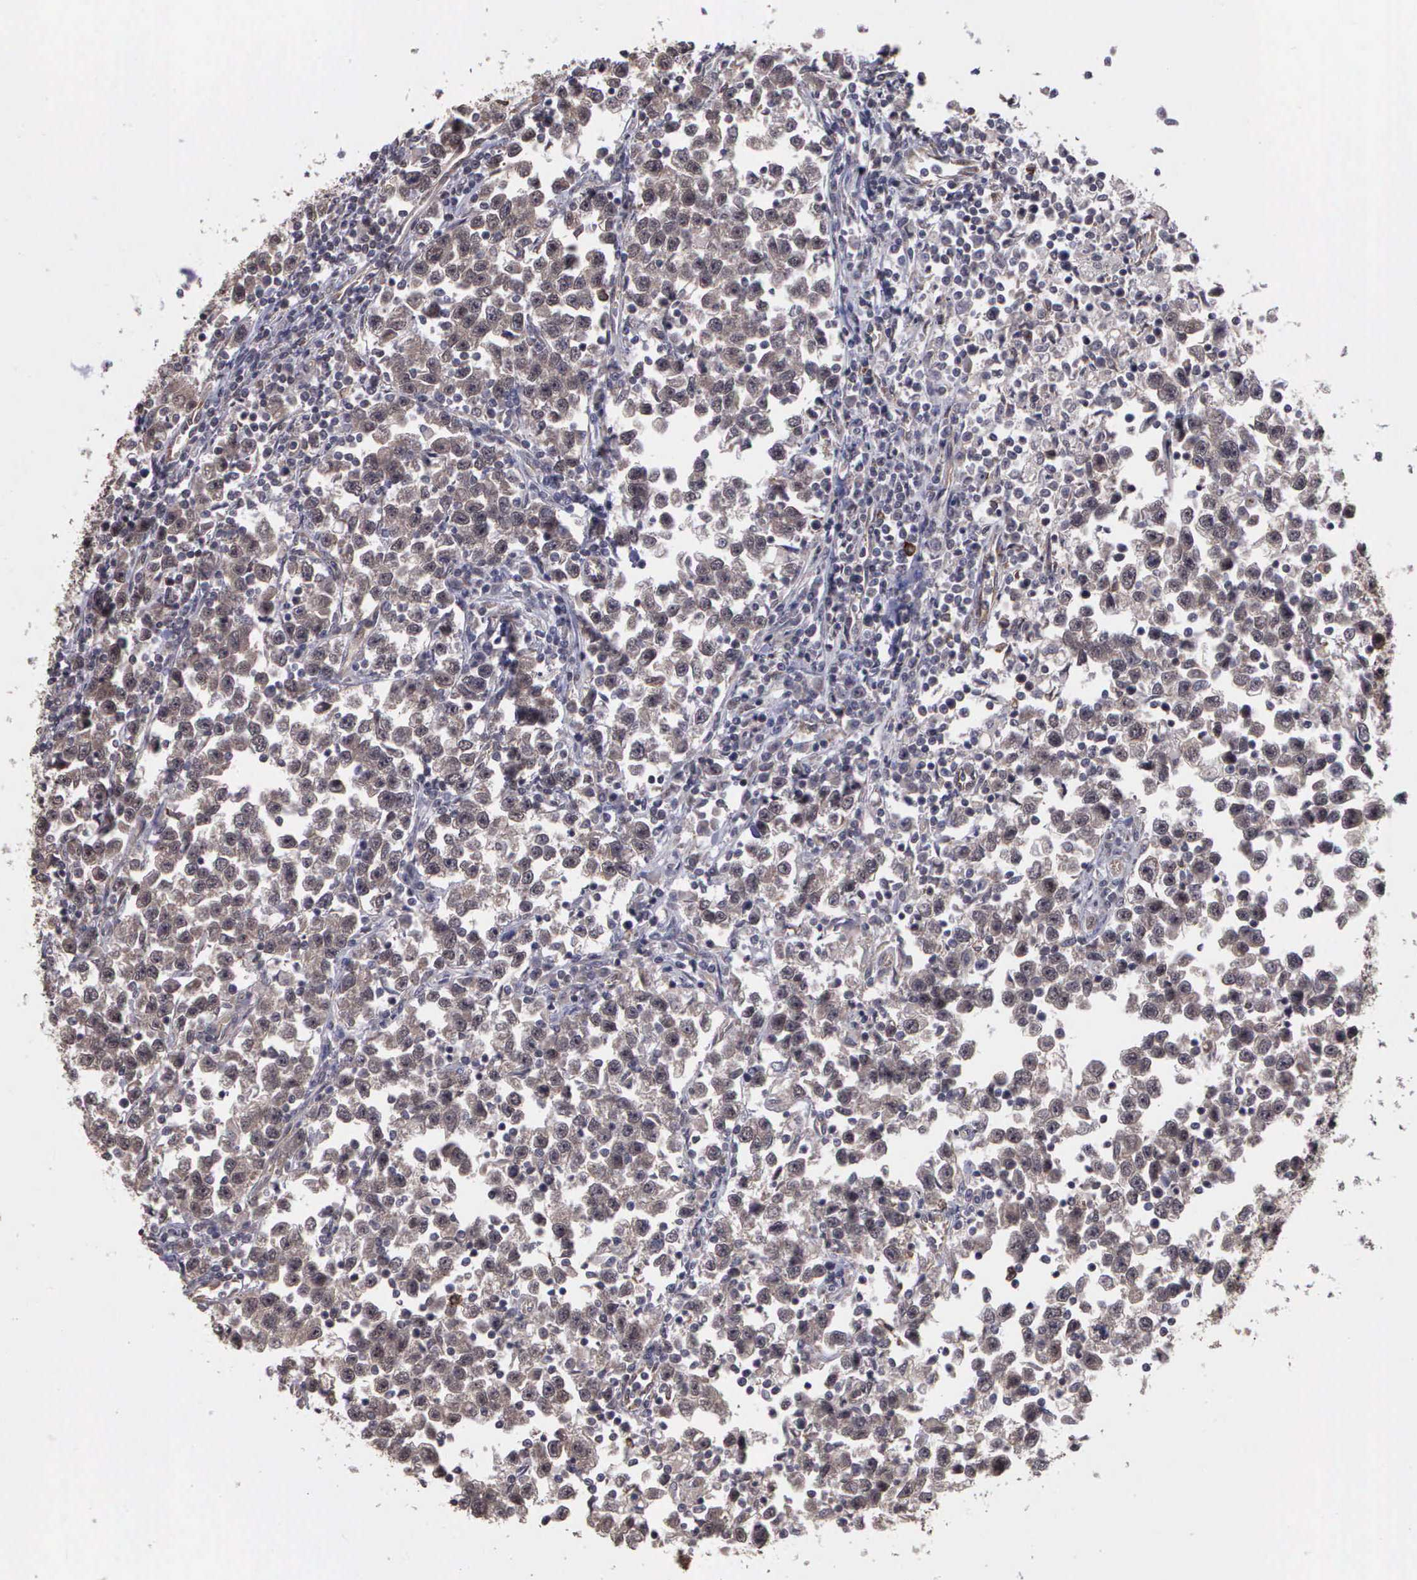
{"staining": {"intensity": "moderate", "quantity": ">75%", "location": "cytoplasmic/membranous"}, "tissue": "testis cancer", "cell_type": "Tumor cells", "image_type": "cancer", "snomed": [{"axis": "morphology", "description": "Seminoma, NOS"}, {"axis": "topography", "description": "Testis"}], "caption": "Immunohistochemistry histopathology image of seminoma (testis) stained for a protein (brown), which demonstrates medium levels of moderate cytoplasmic/membranous expression in about >75% of tumor cells.", "gene": "MAP3K9", "patient": {"sex": "male", "age": 43}}